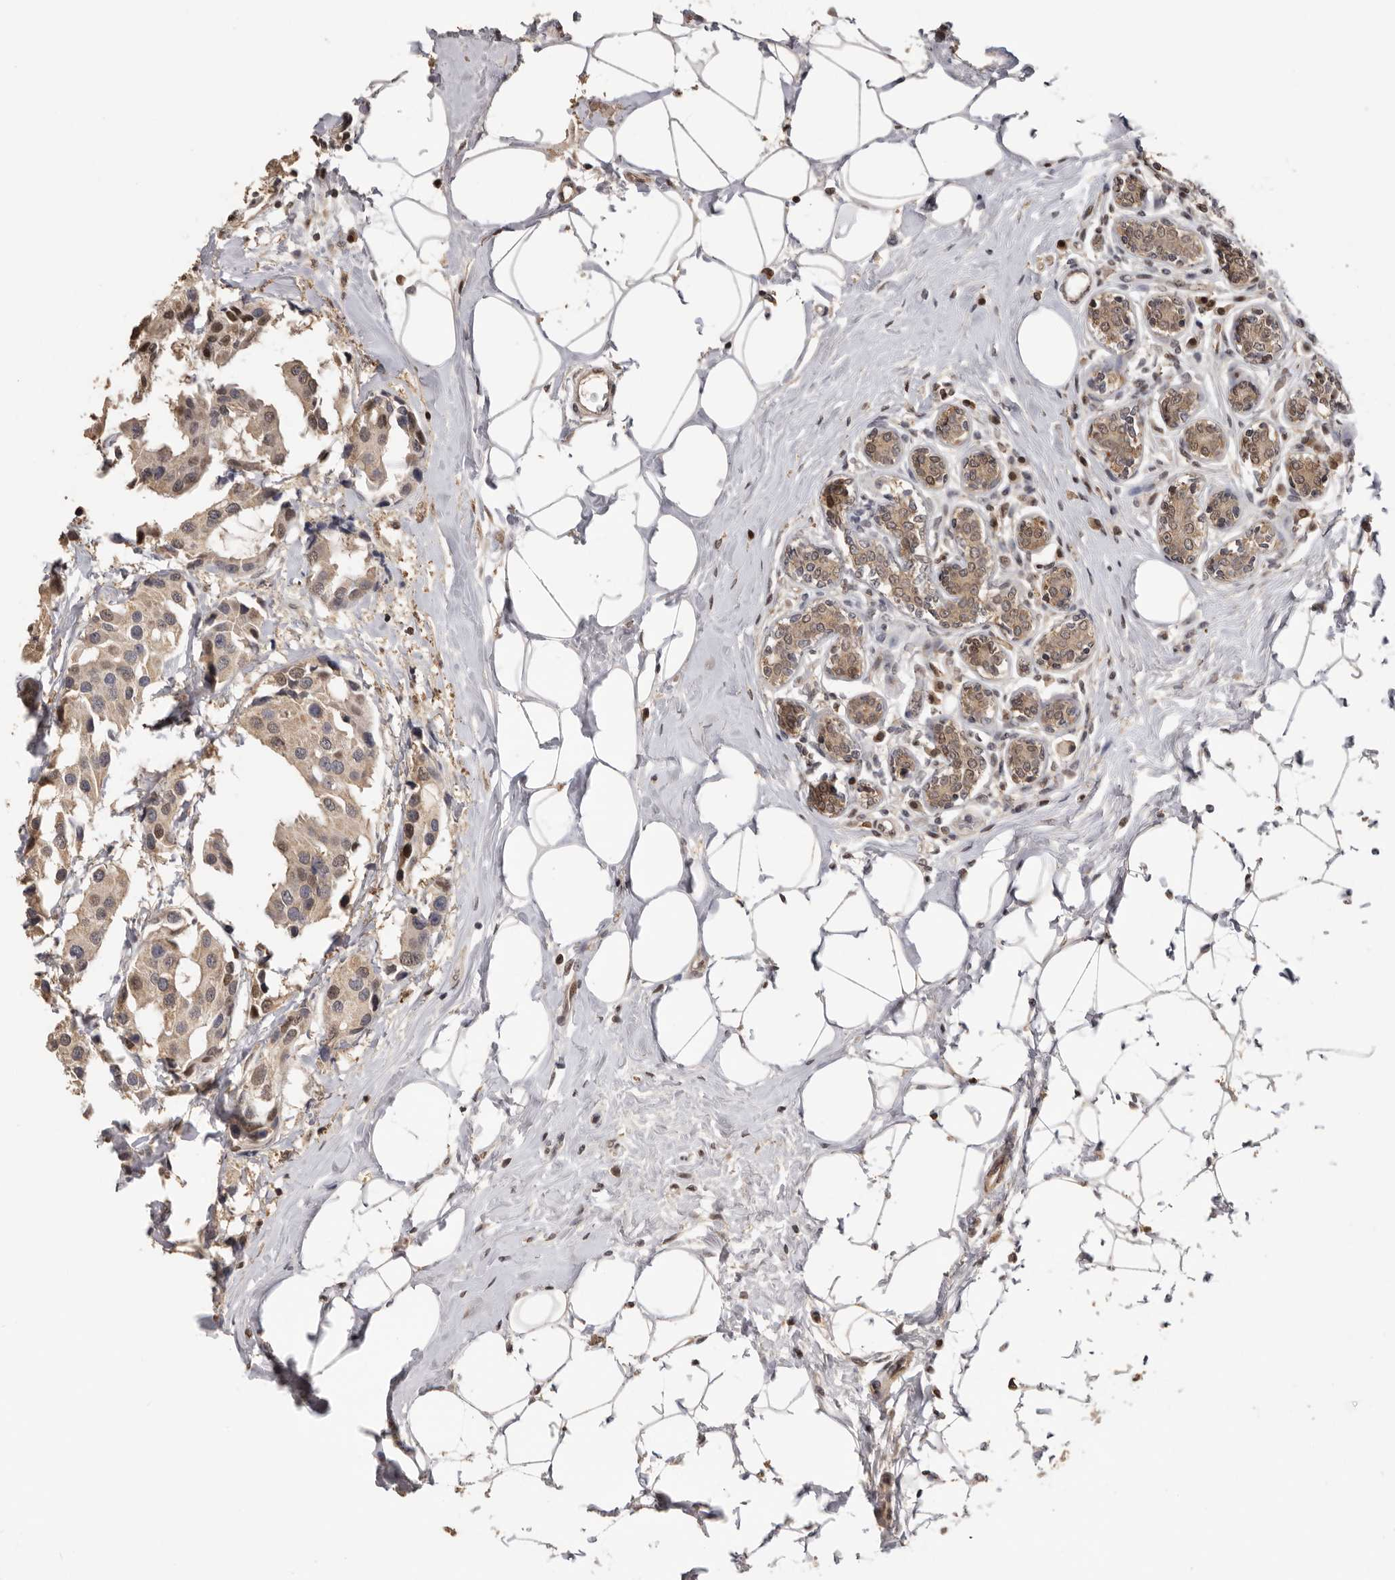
{"staining": {"intensity": "weak", "quantity": ">75%", "location": "cytoplasmic/membranous,nuclear"}, "tissue": "breast cancer", "cell_type": "Tumor cells", "image_type": "cancer", "snomed": [{"axis": "morphology", "description": "Normal tissue, NOS"}, {"axis": "morphology", "description": "Duct carcinoma"}, {"axis": "topography", "description": "Breast"}], "caption": "Protein staining of breast invasive ductal carcinoma tissue displays weak cytoplasmic/membranous and nuclear staining in about >75% of tumor cells. Immunohistochemistry stains the protein in brown and the nuclei are stained blue.", "gene": "KIF2B", "patient": {"sex": "female", "age": 39}}